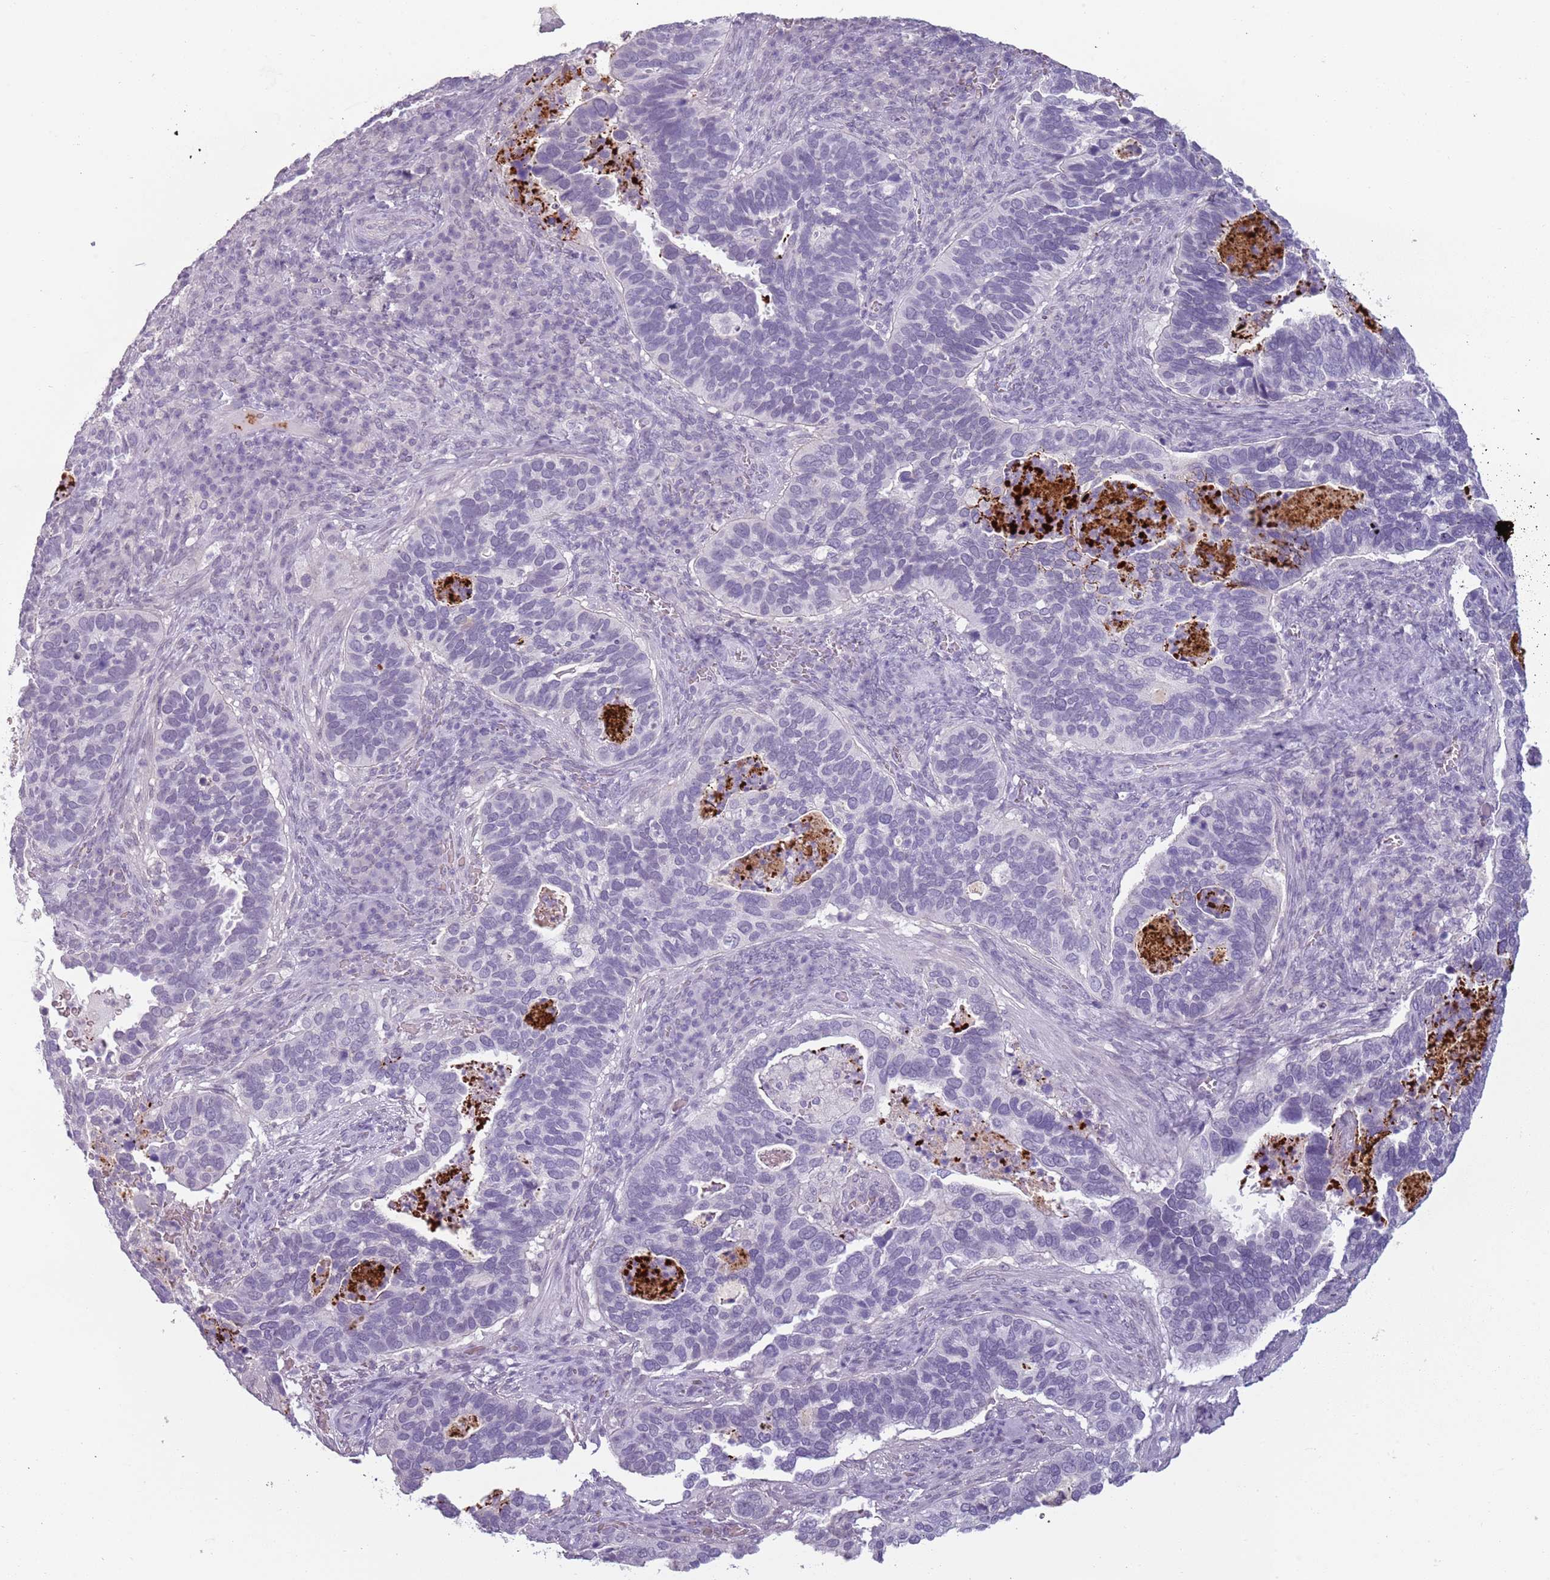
{"staining": {"intensity": "negative", "quantity": "none", "location": "none"}, "tissue": "cervical cancer", "cell_type": "Tumor cells", "image_type": "cancer", "snomed": [{"axis": "morphology", "description": "Squamous cell carcinoma, NOS"}, {"axis": "topography", "description": "Cervix"}], "caption": "Cervical squamous cell carcinoma was stained to show a protein in brown. There is no significant staining in tumor cells. (DAB IHC visualized using brightfield microscopy, high magnification).", "gene": "PIEZO1", "patient": {"sex": "female", "age": 38}}